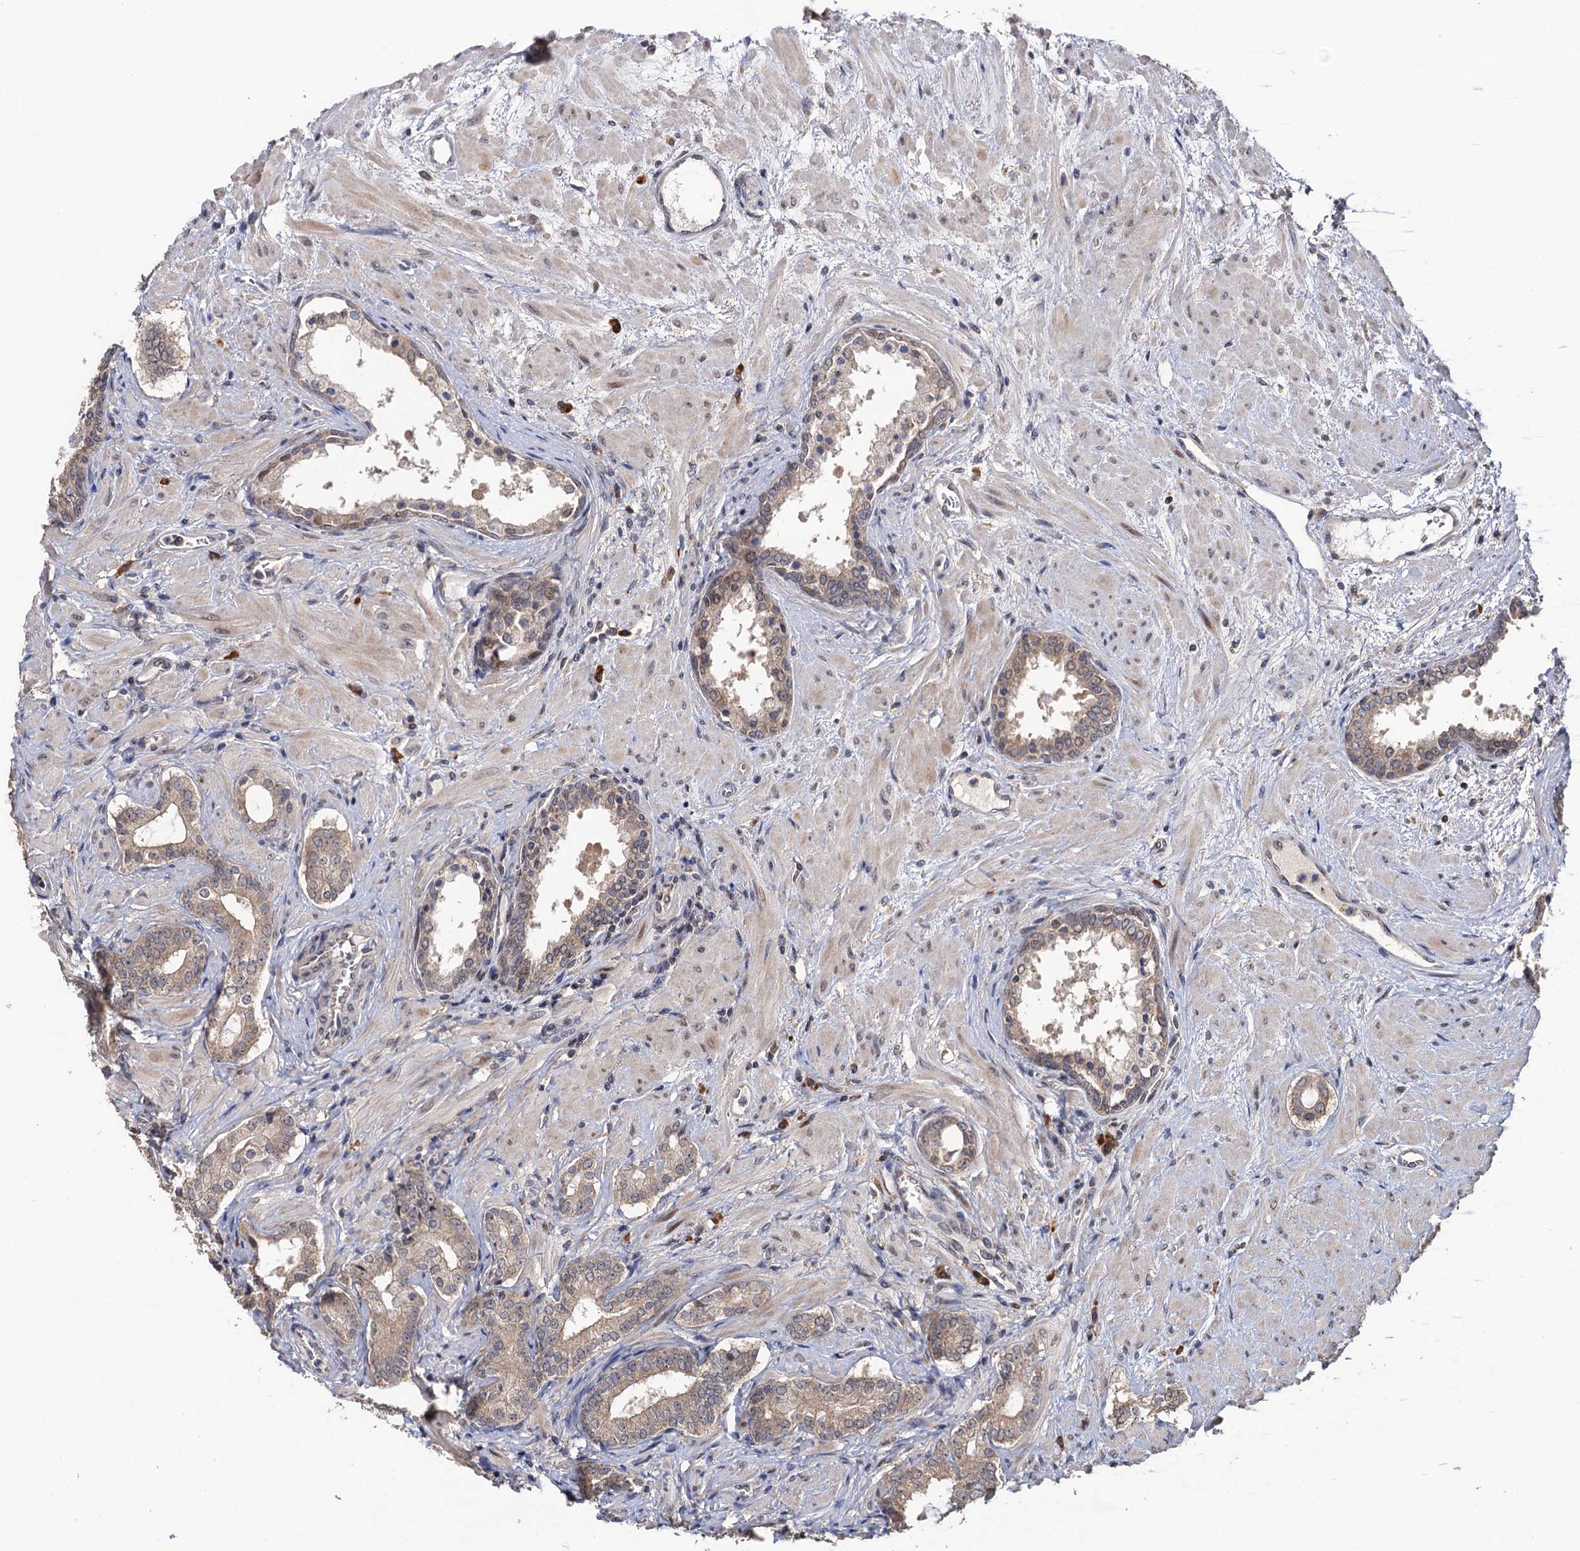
{"staining": {"intensity": "weak", "quantity": ">75%", "location": "cytoplasmic/membranous"}, "tissue": "prostate cancer", "cell_type": "Tumor cells", "image_type": "cancer", "snomed": [{"axis": "morphology", "description": "Adenocarcinoma, High grade"}, {"axis": "topography", "description": "Prostate"}], "caption": "Tumor cells reveal low levels of weak cytoplasmic/membranous expression in about >75% of cells in prostate cancer (adenocarcinoma (high-grade)).", "gene": "LRRC63", "patient": {"sex": "male", "age": 64}}